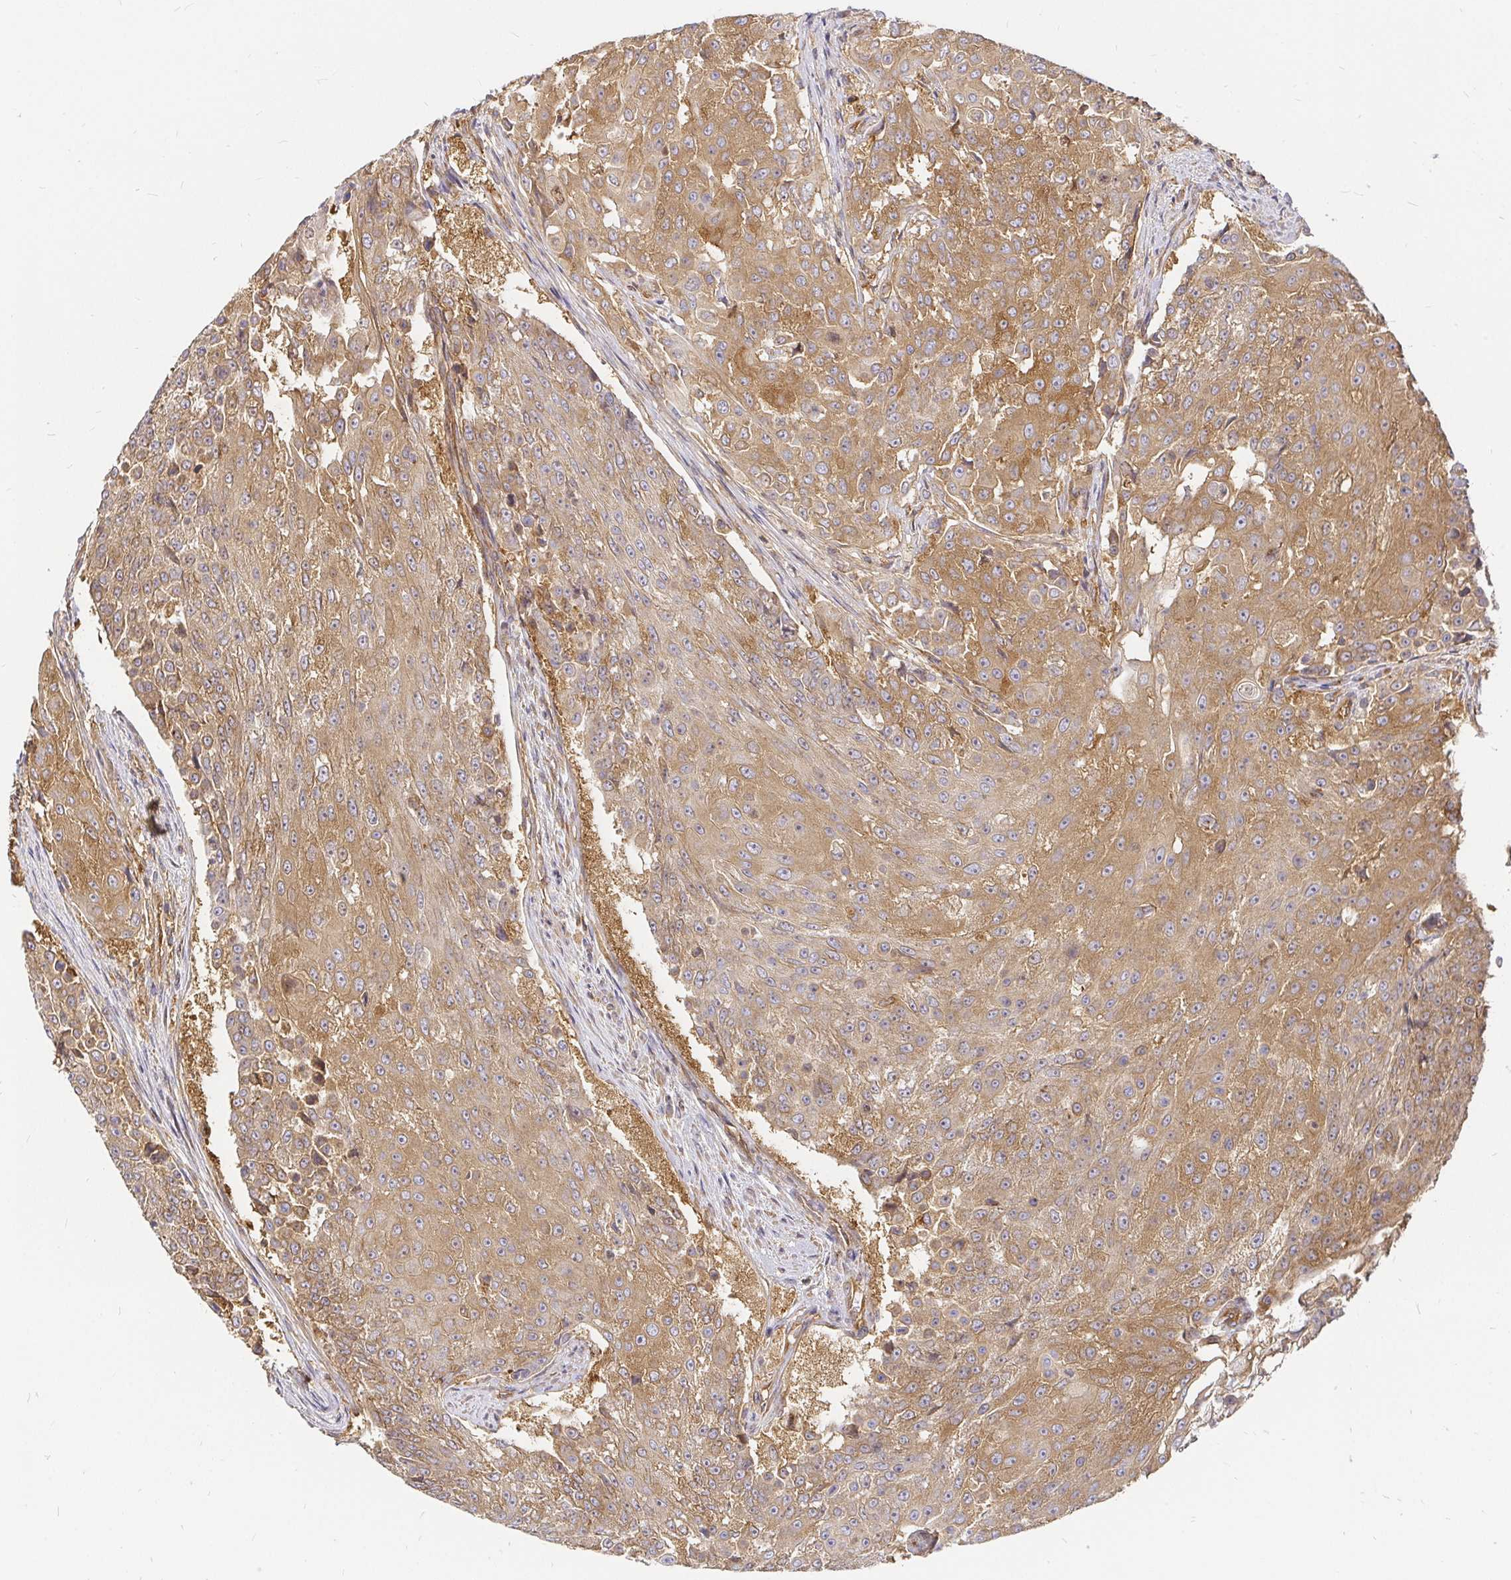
{"staining": {"intensity": "moderate", "quantity": "25%-75%", "location": "cytoplasmic/membranous"}, "tissue": "urothelial cancer", "cell_type": "Tumor cells", "image_type": "cancer", "snomed": [{"axis": "morphology", "description": "Urothelial carcinoma, High grade"}, {"axis": "topography", "description": "Urinary bladder"}], "caption": "Tumor cells show medium levels of moderate cytoplasmic/membranous expression in about 25%-75% of cells in high-grade urothelial carcinoma. (DAB (3,3'-diaminobenzidine) IHC, brown staining for protein, blue staining for nuclei).", "gene": "KIF5B", "patient": {"sex": "female", "age": 63}}